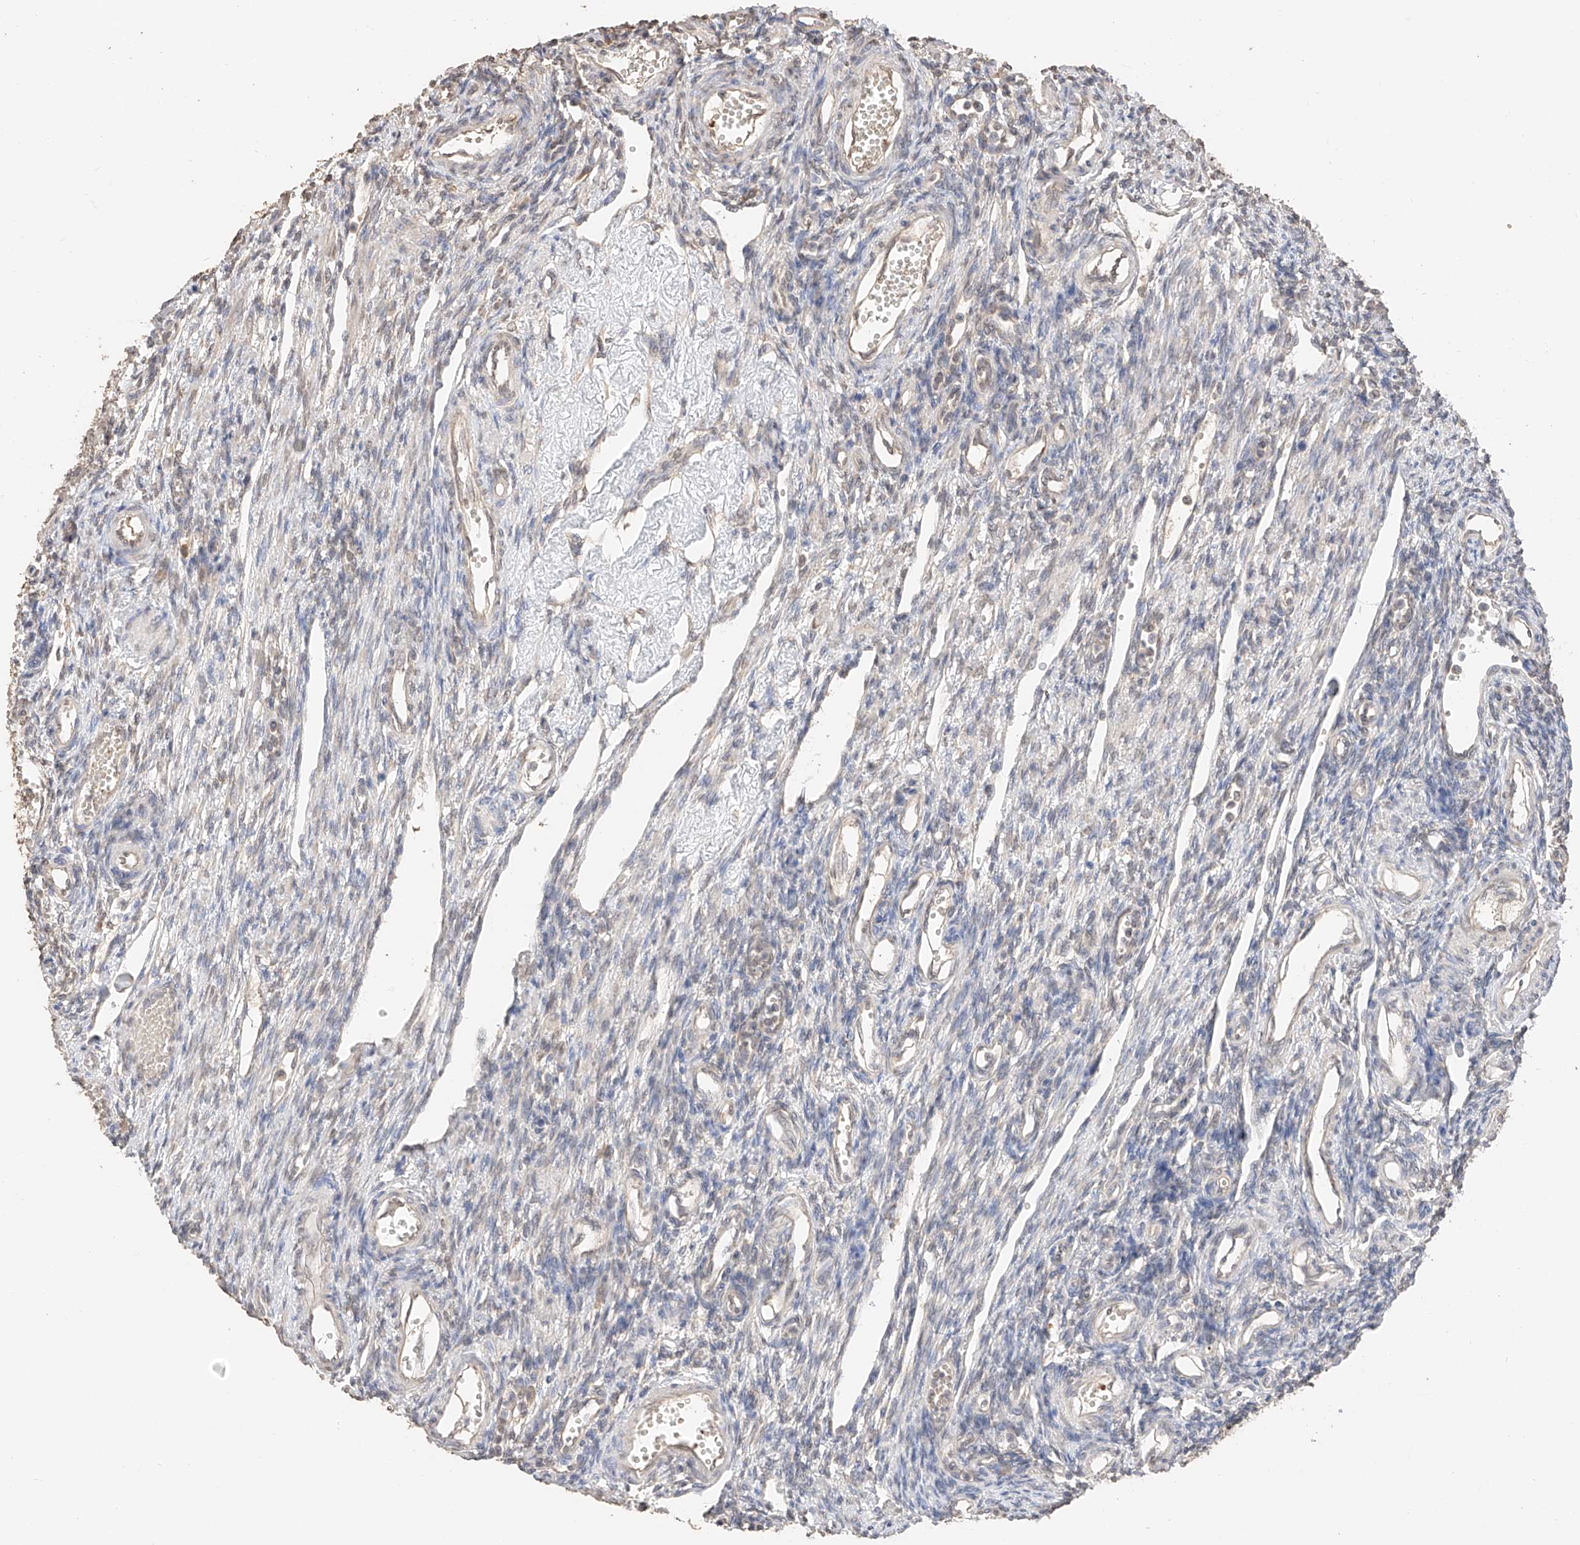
{"staining": {"intensity": "negative", "quantity": "none", "location": "none"}, "tissue": "ovary", "cell_type": "Ovarian stroma cells", "image_type": "normal", "snomed": [{"axis": "morphology", "description": "Normal tissue, NOS"}, {"axis": "morphology", "description": "Cyst, NOS"}, {"axis": "topography", "description": "Ovary"}], "caption": "The histopathology image shows no significant expression in ovarian stroma cells of ovary.", "gene": "IL22RA2", "patient": {"sex": "female", "age": 33}}